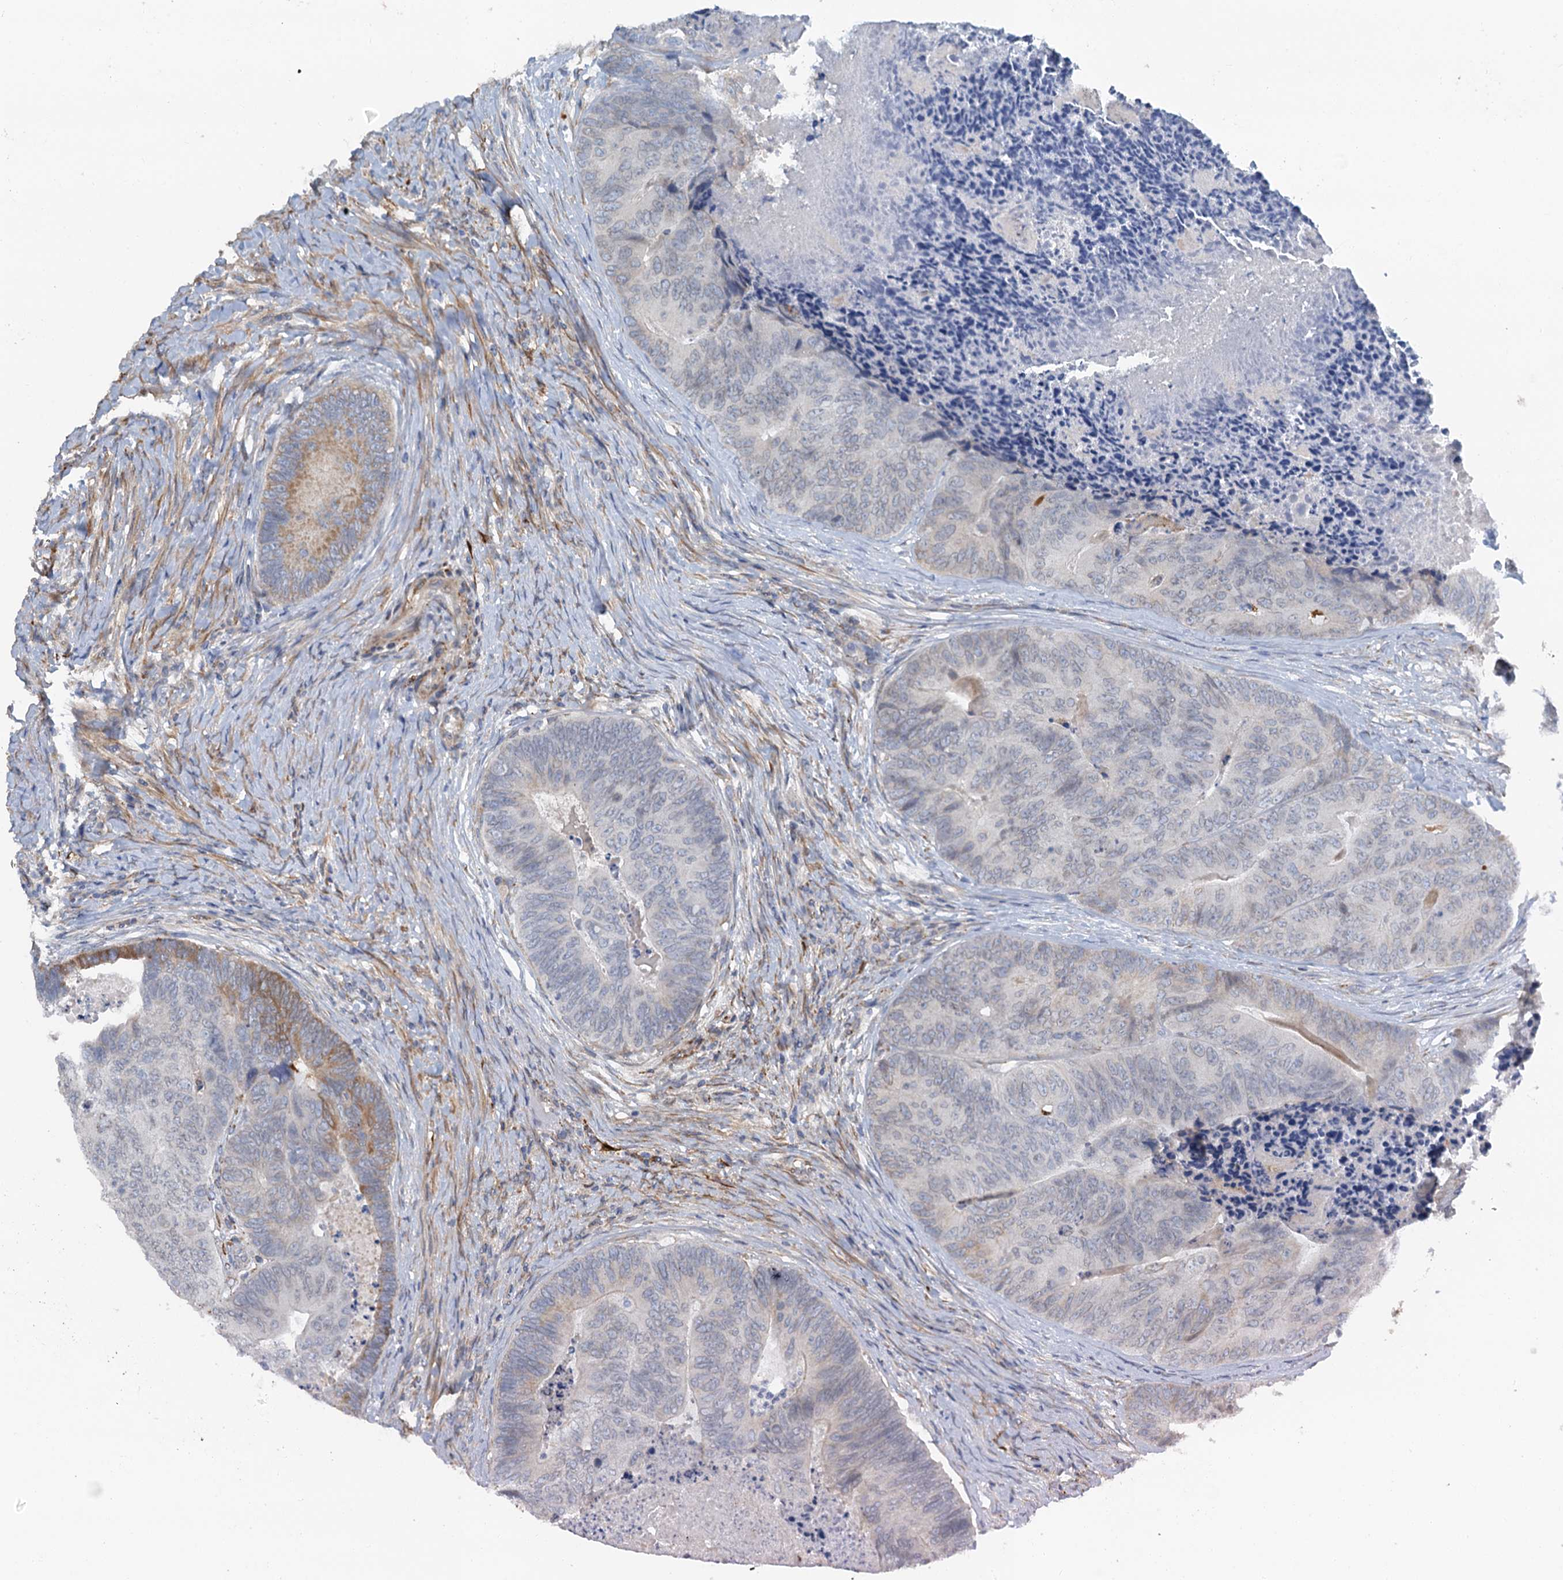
{"staining": {"intensity": "moderate", "quantity": "<25%", "location": "cytoplasmic/membranous"}, "tissue": "colorectal cancer", "cell_type": "Tumor cells", "image_type": "cancer", "snomed": [{"axis": "morphology", "description": "Adenocarcinoma, NOS"}, {"axis": "topography", "description": "Colon"}], "caption": "Immunohistochemical staining of colorectal adenocarcinoma demonstrates moderate cytoplasmic/membranous protein expression in approximately <25% of tumor cells.", "gene": "POGLUT3", "patient": {"sex": "female", "age": 67}}